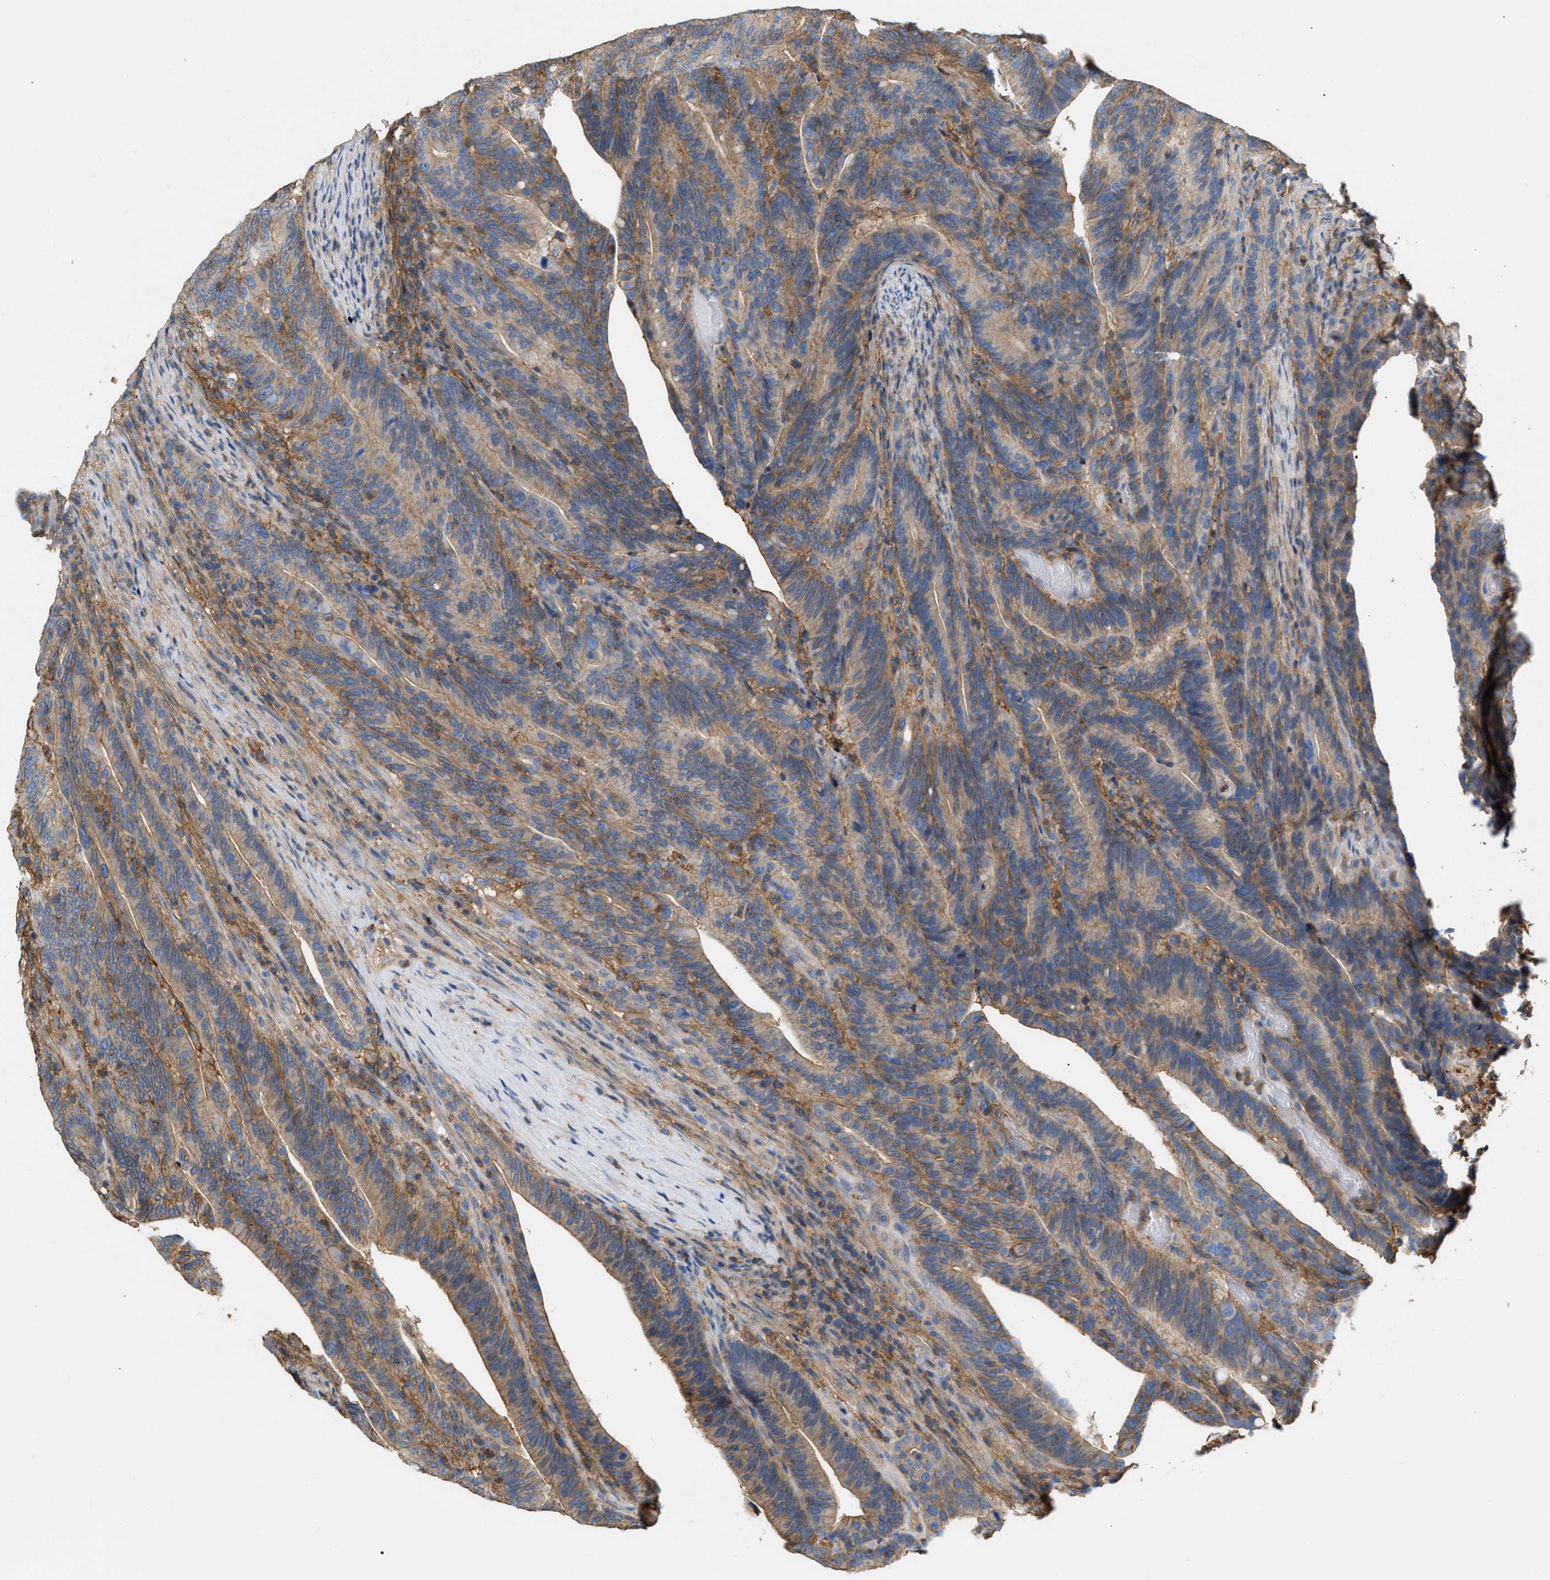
{"staining": {"intensity": "moderate", "quantity": ">75%", "location": "cytoplasmic/membranous"}, "tissue": "colorectal cancer", "cell_type": "Tumor cells", "image_type": "cancer", "snomed": [{"axis": "morphology", "description": "Adenocarcinoma, NOS"}, {"axis": "topography", "description": "Colon"}], "caption": "IHC (DAB (3,3'-diaminobenzidine)) staining of adenocarcinoma (colorectal) displays moderate cytoplasmic/membranous protein staining in approximately >75% of tumor cells.", "gene": "GNB4", "patient": {"sex": "female", "age": 66}}